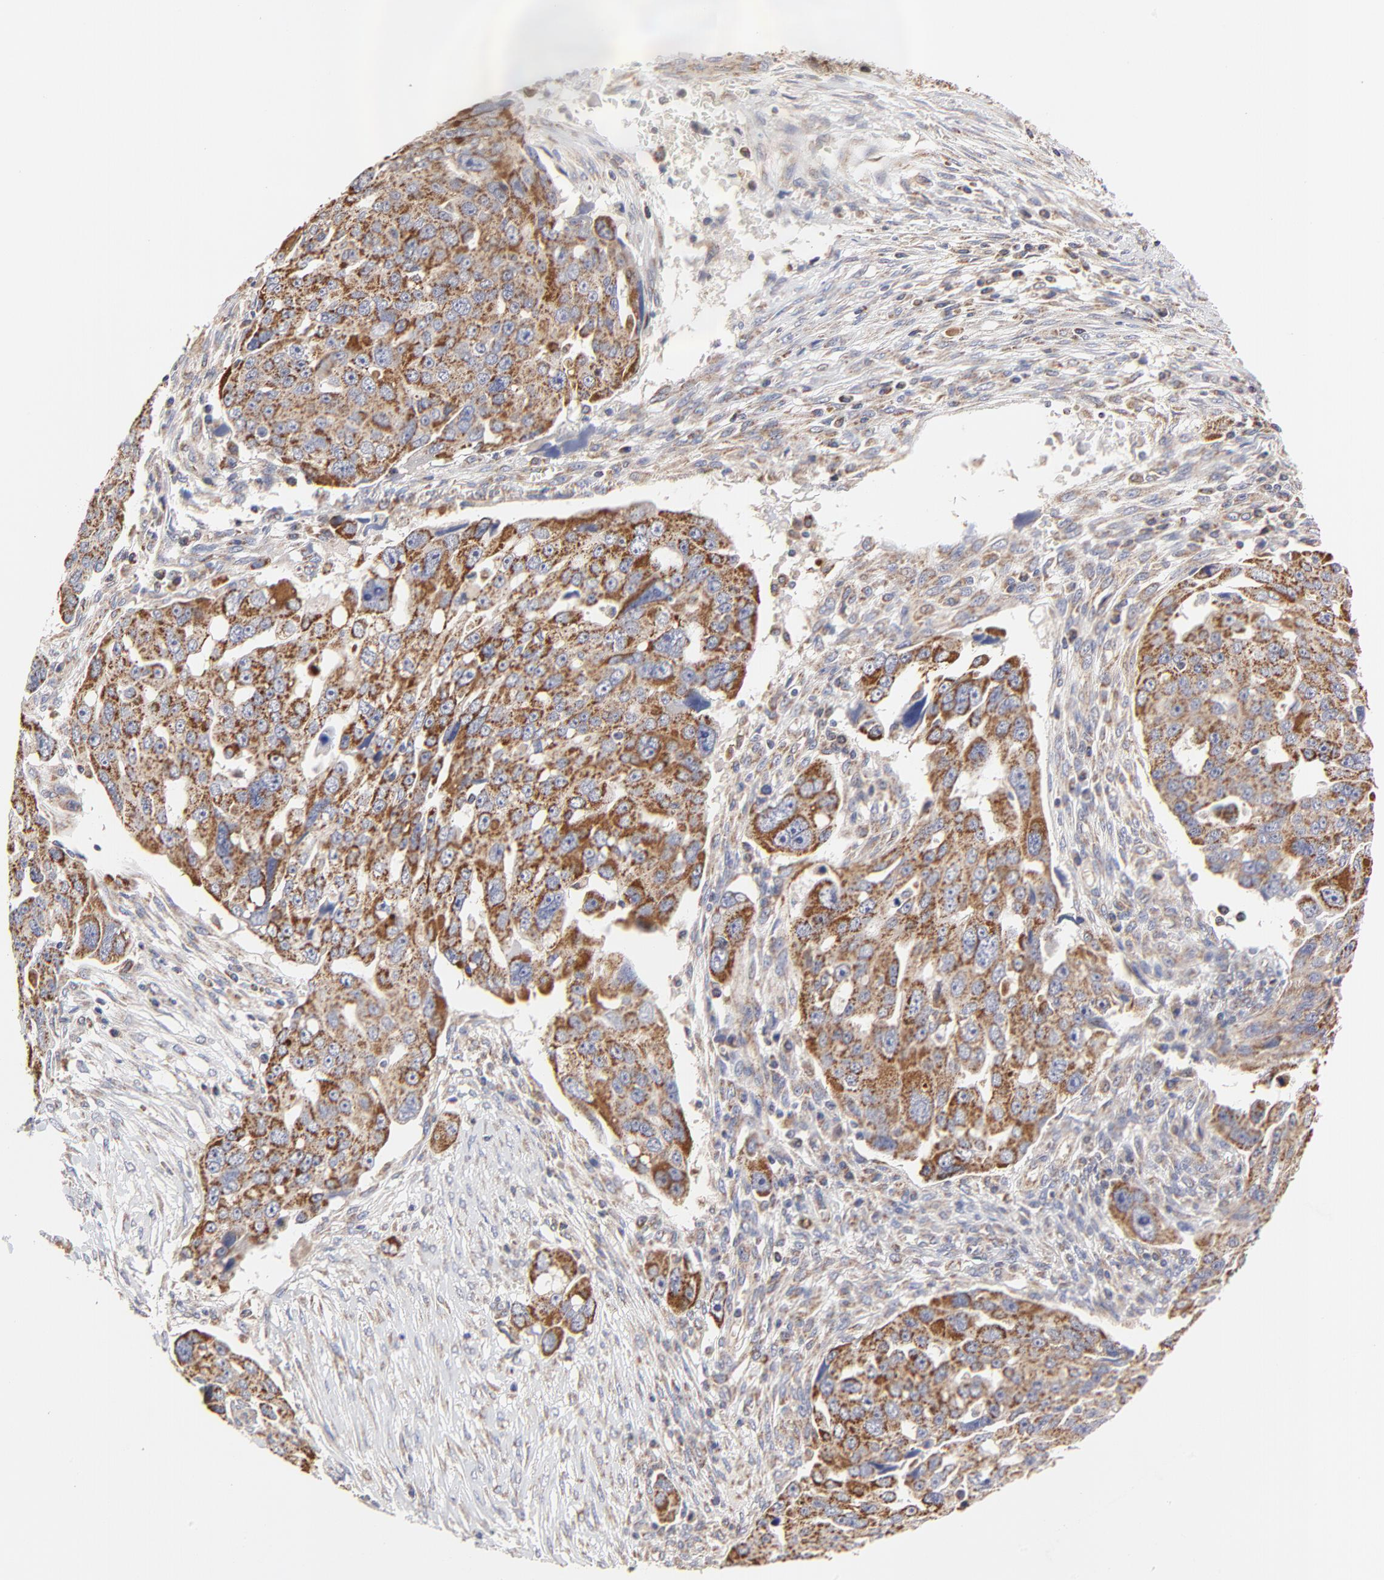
{"staining": {"intensity": "moderate", "quantity": ">75%", "location": "cytoplasmic/membranous"}, "tissue": "ovarian cancer", "cell_type": "Tumor cells", "image_type": "cancer", "snomed": [{"axis": "morphology", "description": "Carcinoma, endometroid"}, {"axis": "topography", "description": "Ovary"}], "caption": "Ovarian endometroid carcinoma stained for a protein (brown) shows moderate cytoplasmic/membranous positive positivity in approximately >75% of tumor cells.", "gene": "ZNF550", "patient": {"sex": "female", "age": 75}}